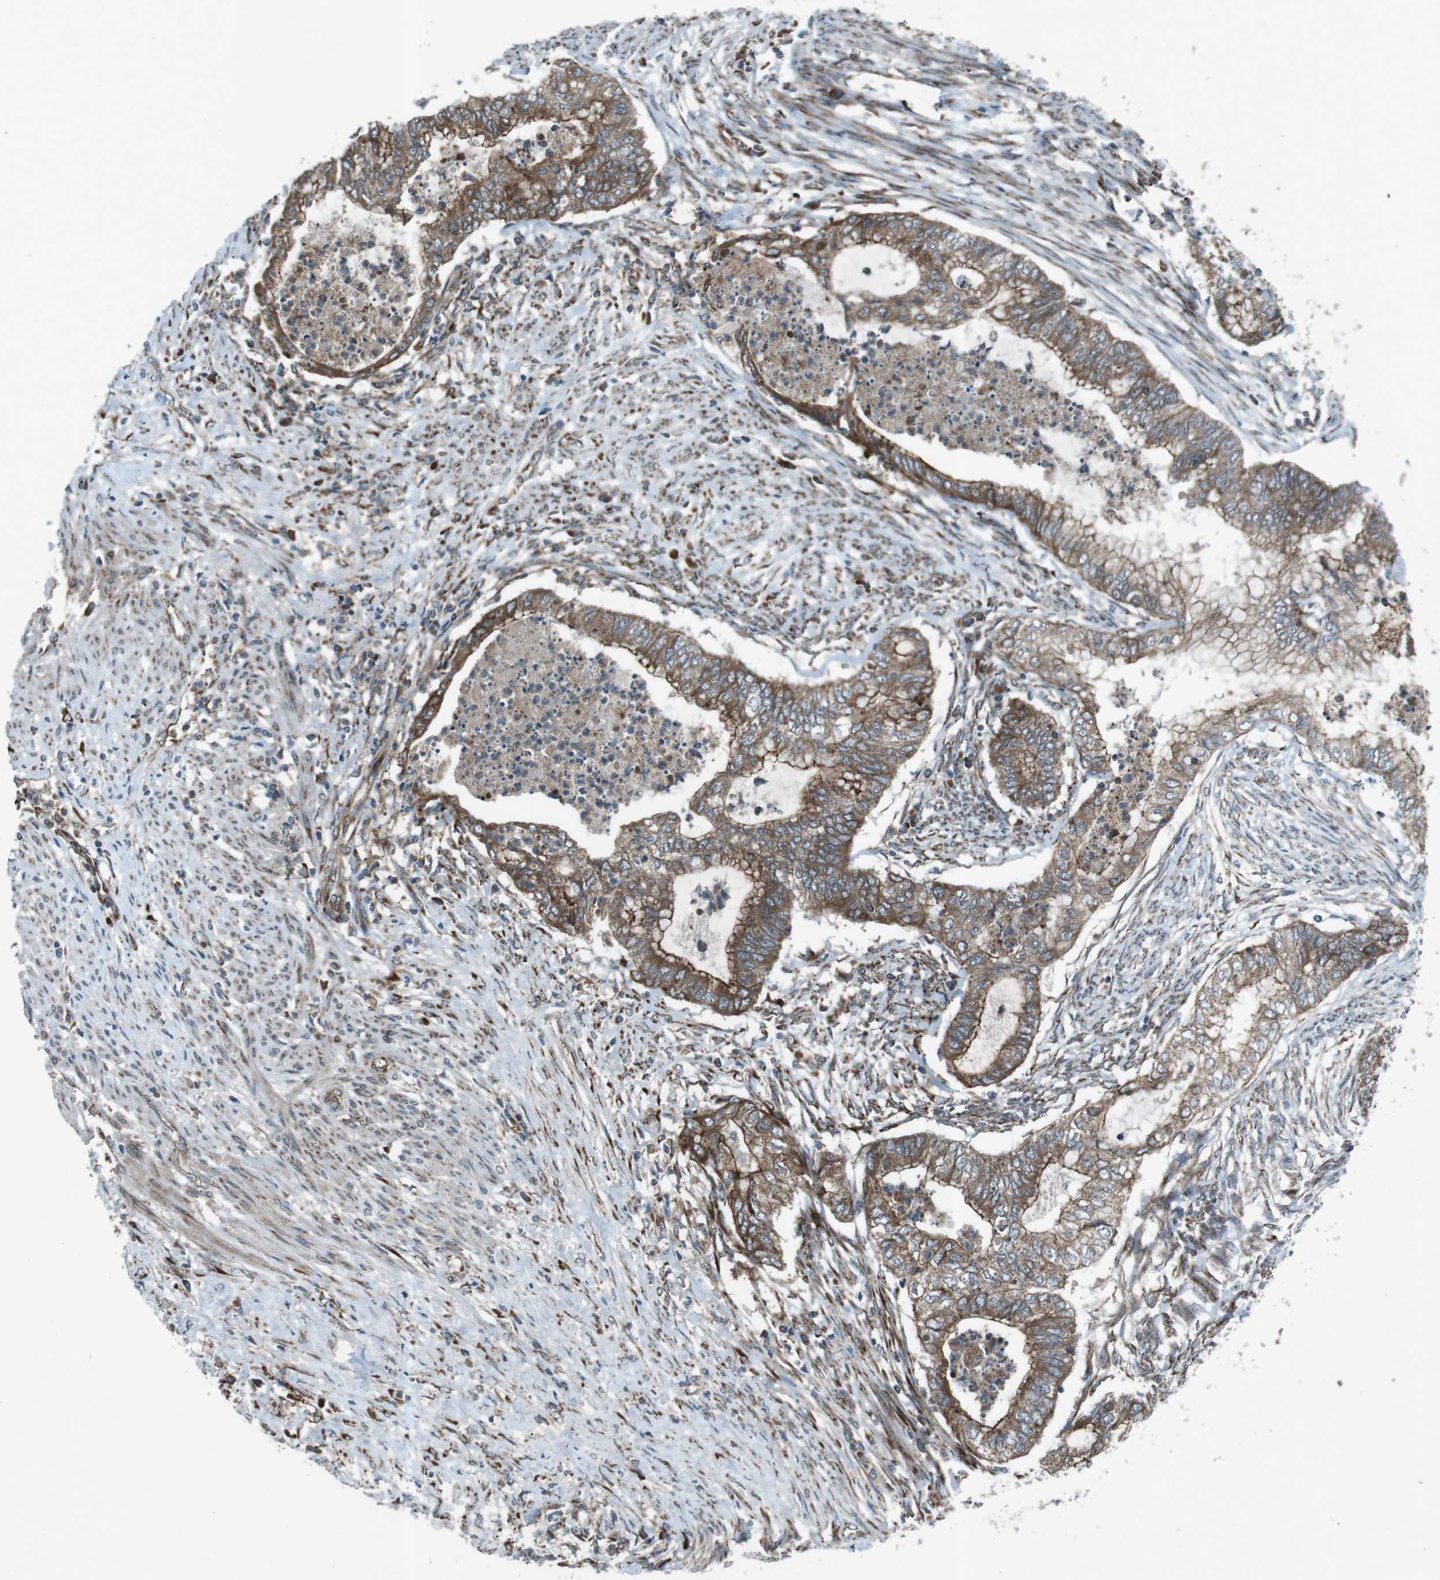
{"staining": {"intensity": "moderate", "quantity": ">75%", "location": "cytoplasmic/membranous"}, "tissue": "endometrial cancer", "cell_type": "Tumor cells", "image_type": "cancer", "snomed": [{"axis": "morphology", "description": "Necrosis, NOS"}, {"axis": "morphology", "description": "Adenocarcinoma, NOS"}, {"axis": "topography", "description": "Endometrium"}], "caption": "Moderate cytoplasmic/membranous staining for a protein is appreciated in about >75% of tumor cells of endometrial cancer using IHC.", "gene": "SLC41A1", "patient": {"sex": "female", "age": 79}}